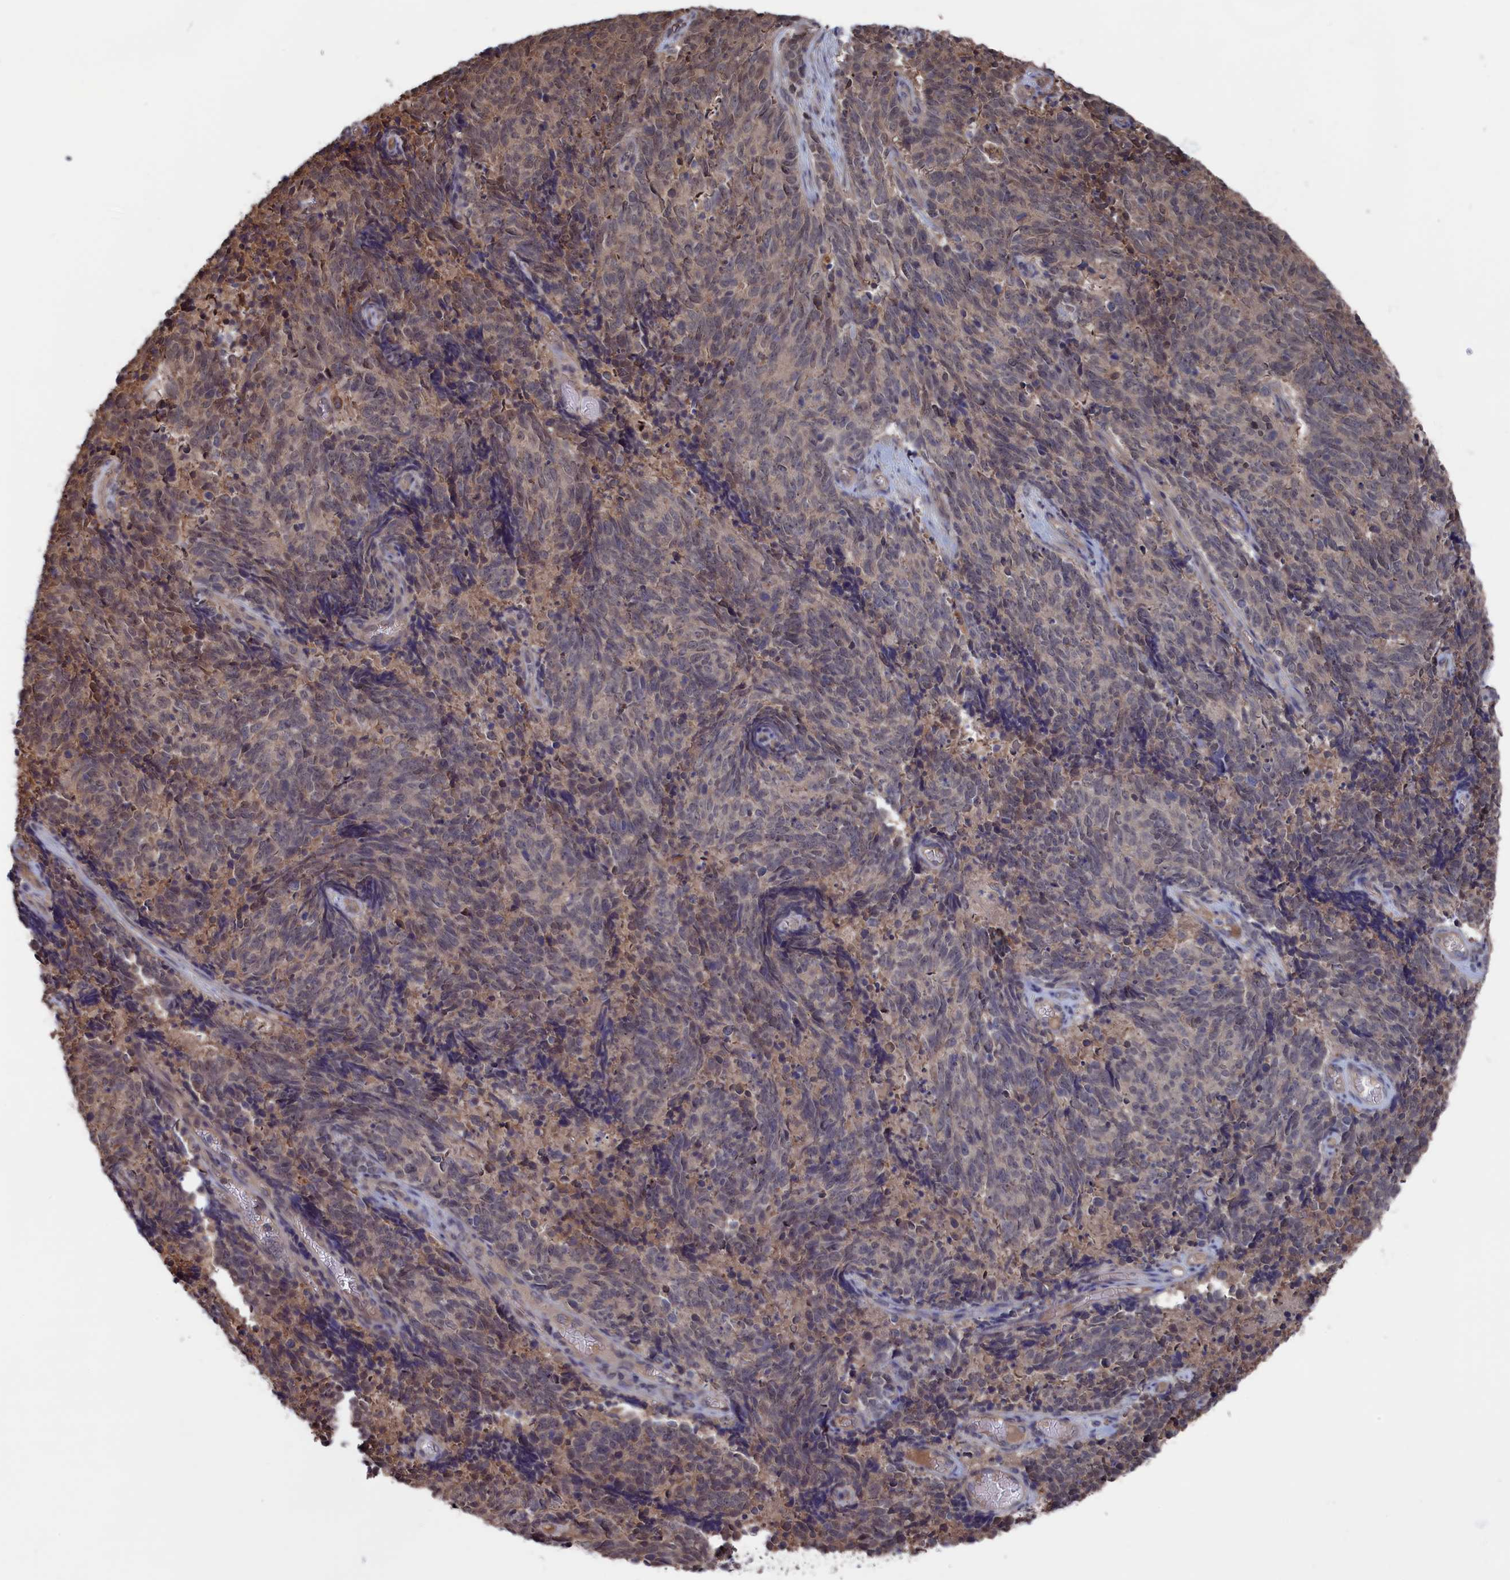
{"staining": {"intensity": "weak", "quantity": "25%-75%", "location": "cytoplasmic/membranous,nuclear"}, "tissue": "cervical cancer", "cell_type": "Tumor cells", "image_type": "cancer", "snomed": [{"axis": "morphology", "description": "Squamous cell carcinoma, NOS"}, {"axis": "topography", "description": "Cervix"}], "caption": "A low amount of weak cytoplasmic/membranous and nuclear expression is present in approximately 25%-75% of tumor cells in cervical squamous cell carcinoma tissue. (Stains: DAB (3,3'-diaminobenzidine) in brown, nuclei in blue, Microscopy: brightfield microscopy at high magnification).", "gene": "NUTF2", "patient": {"sex": "female", "age": 29}}